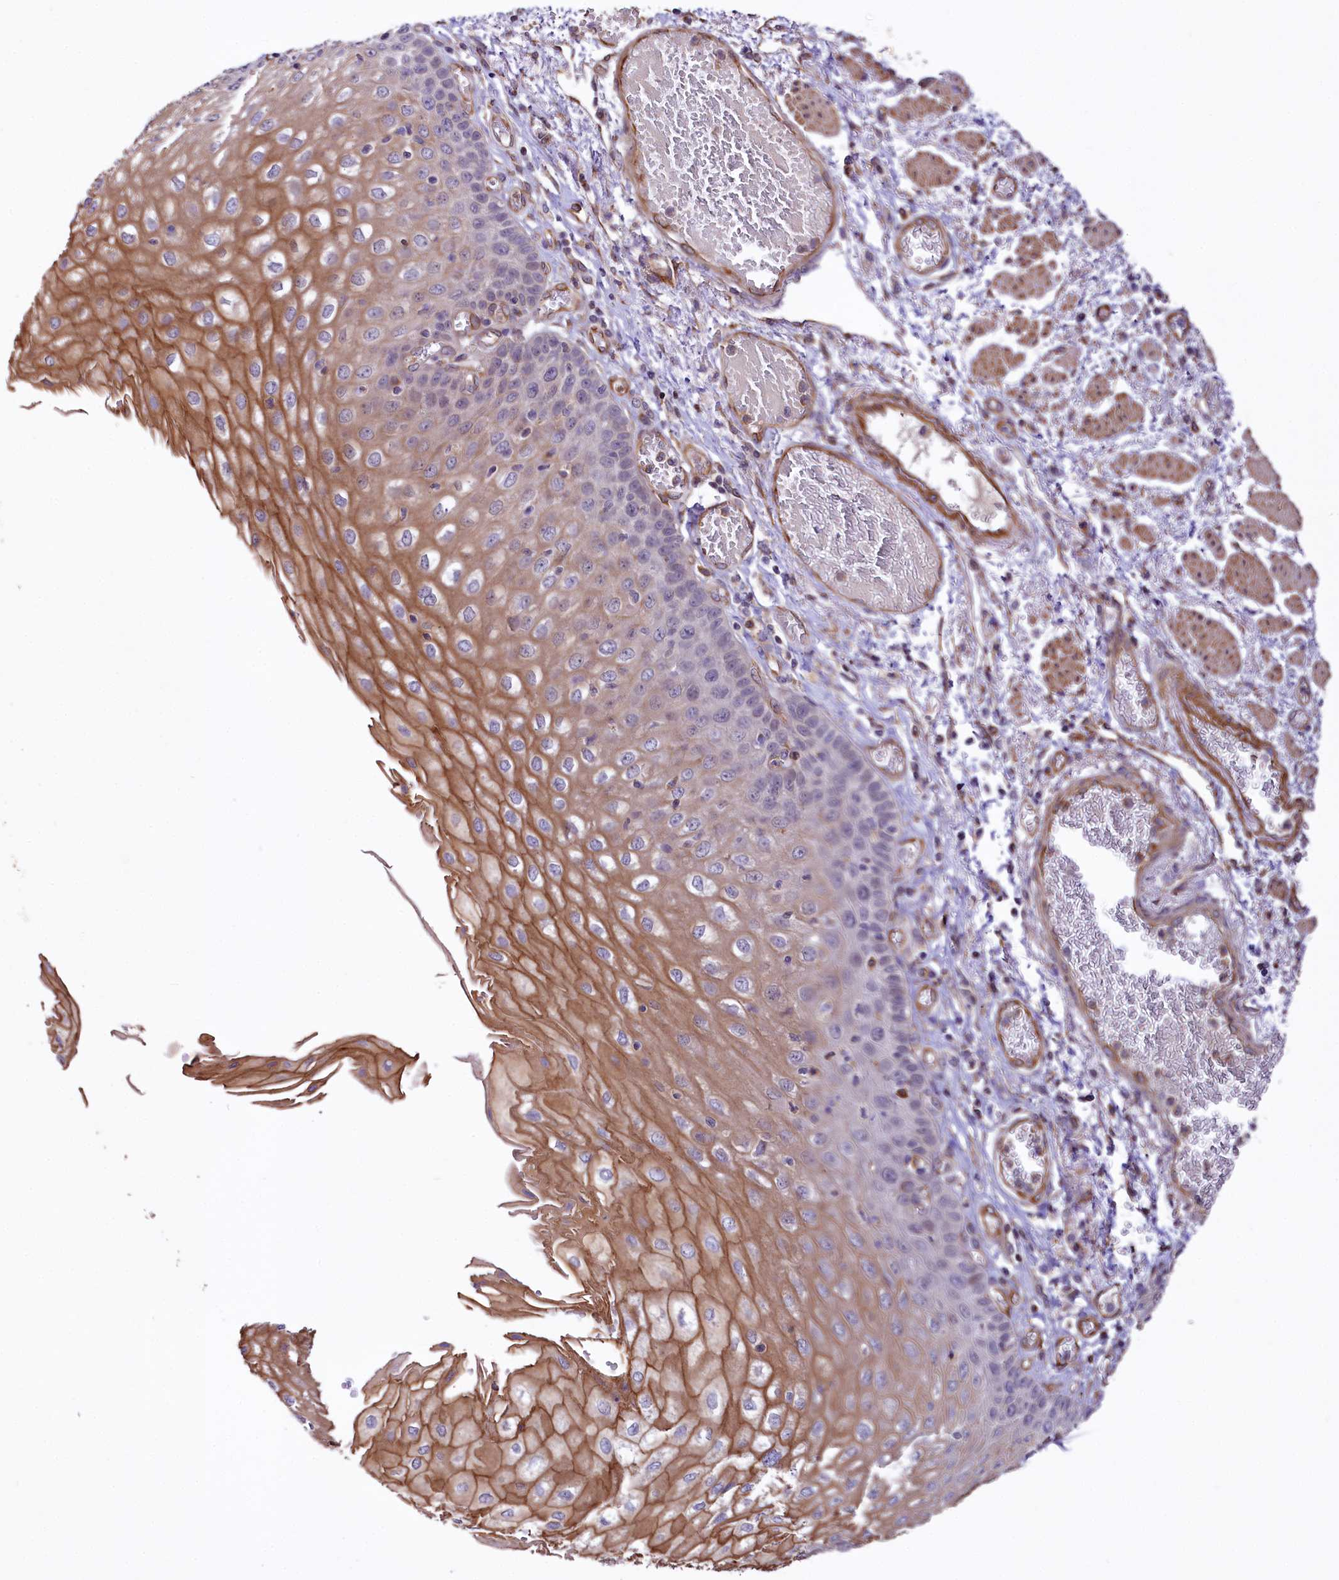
{"staining": {"intensity": "strong", "quantity": "<25%", "location": "cytoplasmic/membranous"}, "tissue": "esophagus", "cell_type": "Squamous epithelial cells", "image_type": "normal", "snomed": [{"axis": "morphology", "description": "Normal tissue, NOS"}, {"axis": "topography", "description": "Esophagus"}], "caption": "A micrograph showing strong cytoplasmic/membranous expression in approximately <25% of squamous epithelial cells in normal esophagus, as visualized by brown immunohistochemical staining.", "gene": "TTC12", "patient": {"sex": "male", "age": 81}}